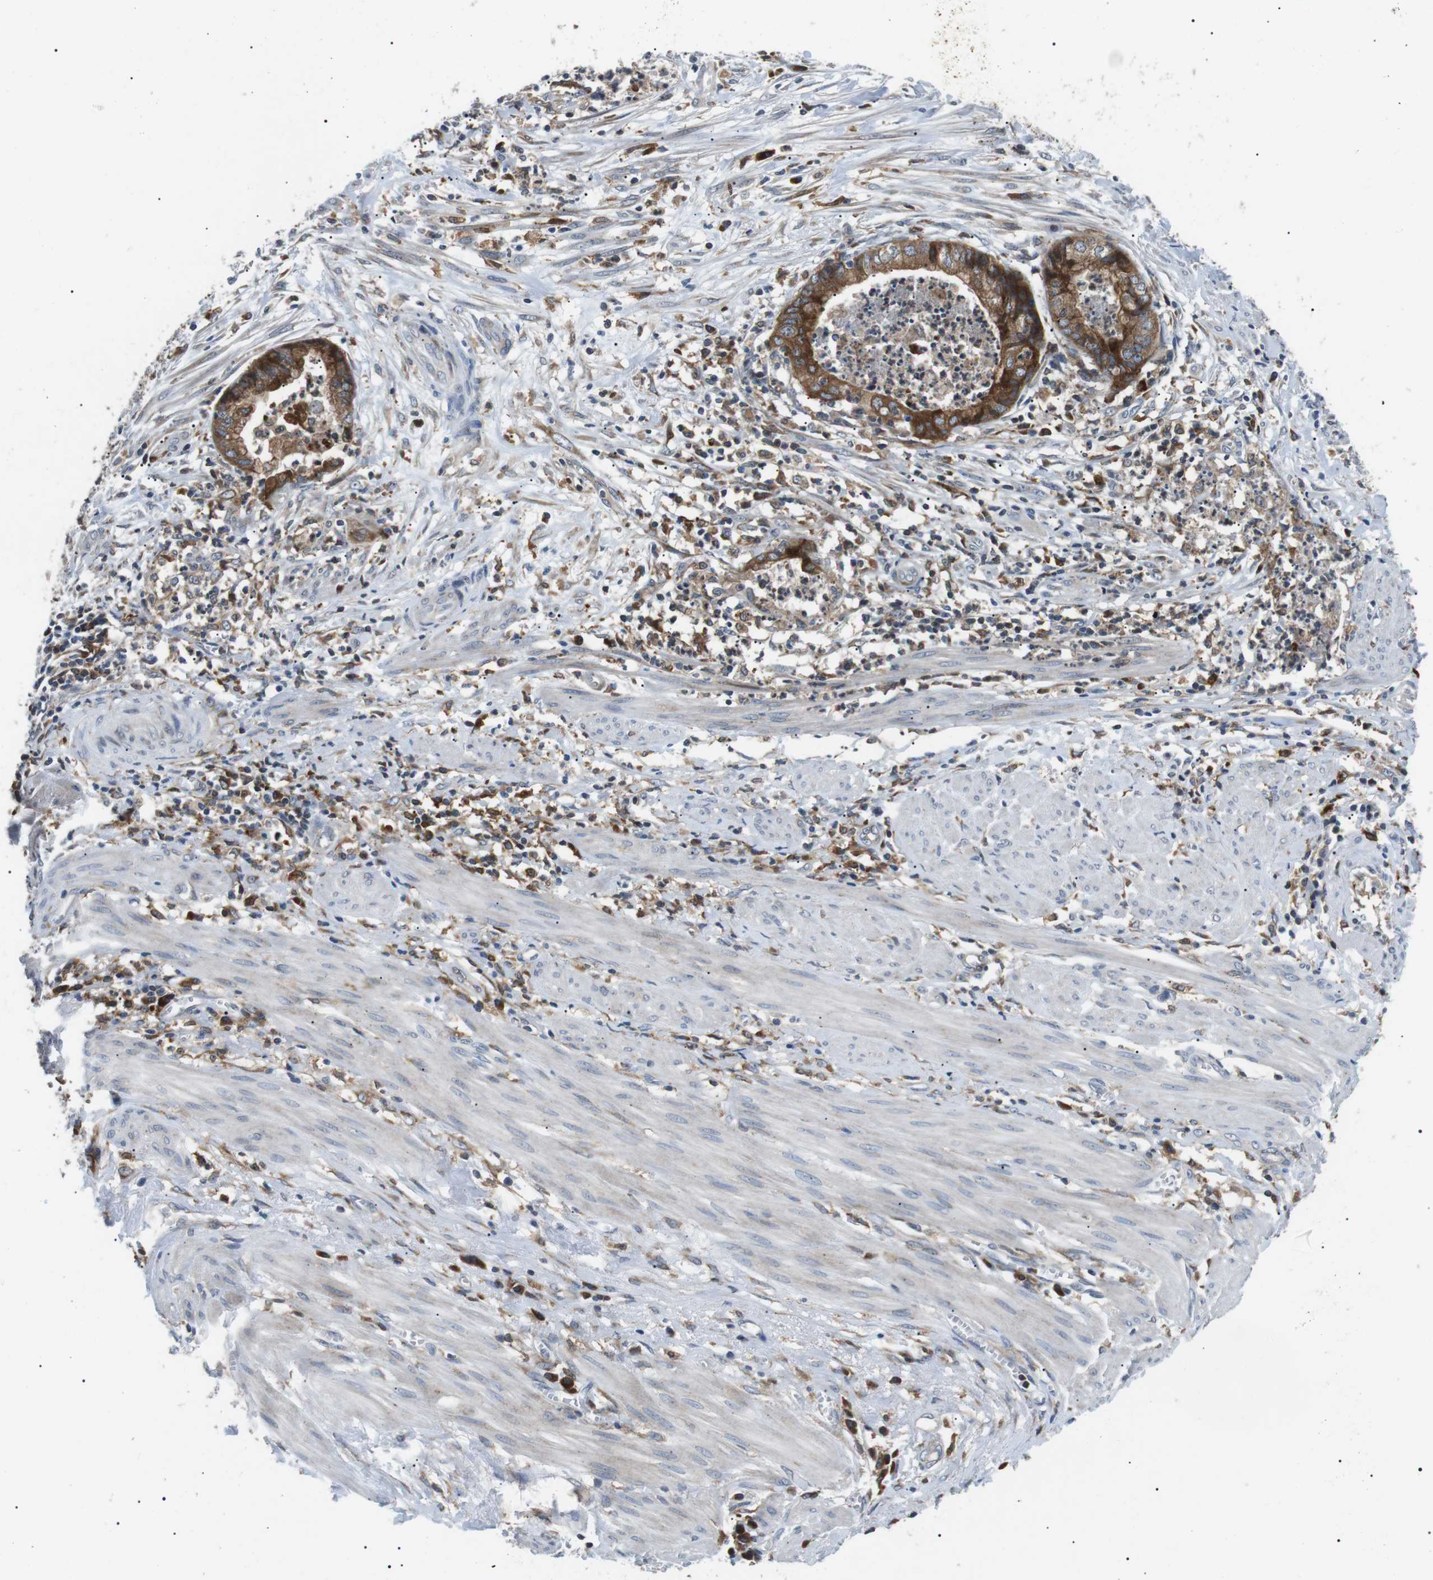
{"staining": {"intensity": "strong", "quantity": ">75%", "location": "cytoplasmic/membranous"}, "tissue": "endometrial cancer", "cell_type": "Tumor cells", "image_type": "cancer", "snomed": [{"axis": "morphology", "description": "Necrosis, NOS"}, {"axis": "morphology", "description": "Adenocarcinoma, NOS"}, {"axis": "topography", "description": "Endometrium"}], "caption": "The immunohistochemical stain shows strong cytoplasmic/membranous staining in tumor cells of endometrial cancer (adenocarcinoma) tissue.", "gene": "RAB9A", "patient": {"sex": "female", "age": 79}}